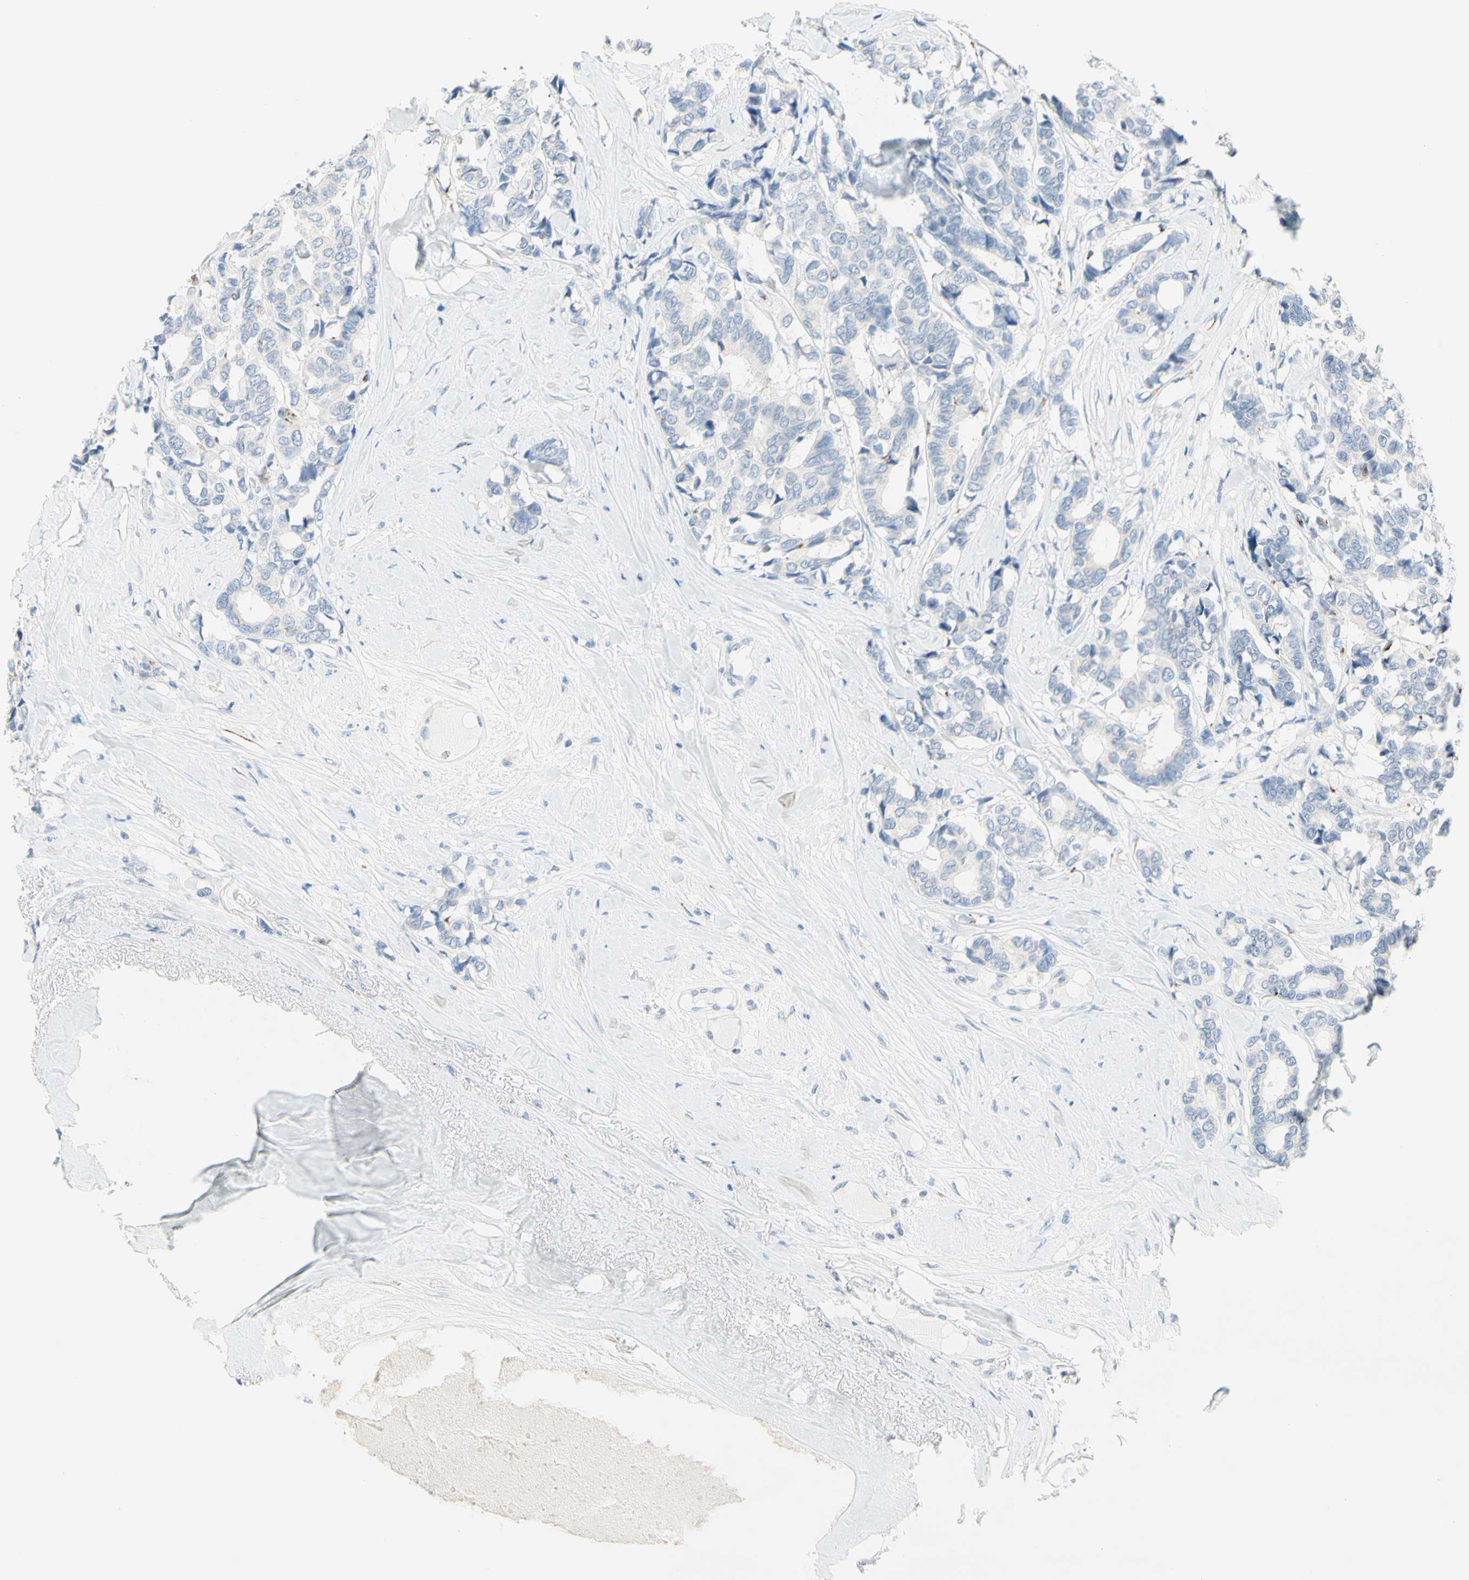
{"staining": {"intensity": "negative", "quantity": "none", "location": "none"}, "tissue": "breast cancer", "cell_type": "Tumor cells", "image_type": "cancer", "snomed": [{"axis": "morphology", "description": "Duct carcinoma"}, {"axis": "topography", "description": "Breast"}], "caption": "A micrograph of breast cancer (infiltrating ductal carcinoma) stained for a protein reveals no brown staining in tumor cells. Nuclei are stained in blue.", "gene": "CYSLTR1", "patient": {"sex": "female", "age": 87}}